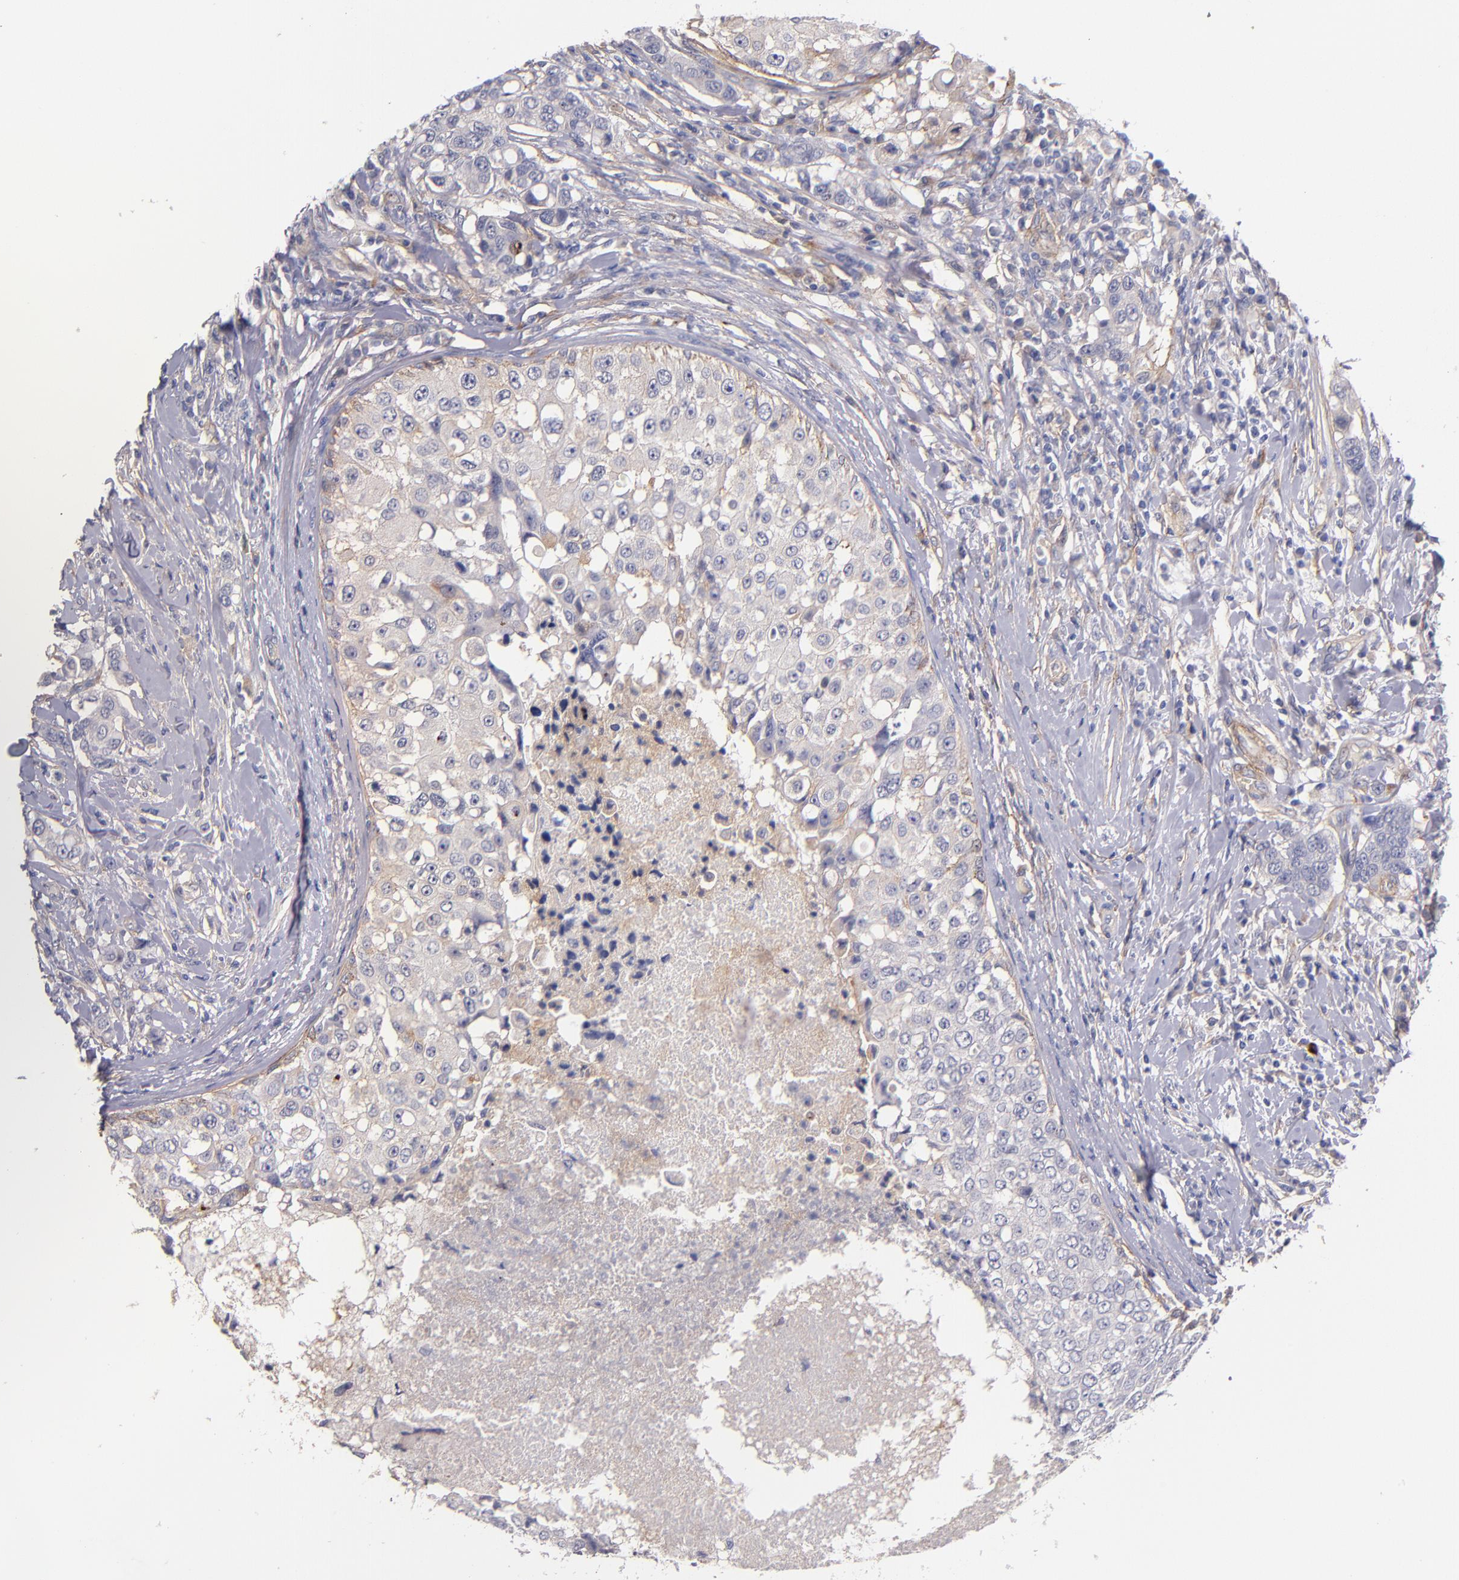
{"staining": {"intensity": "negative", "quantity": "none", "location": "none"}, "tissue": "breast cancer", "cell_type": "Tumor cells", "image_type": "cancer", "snomed": [{"axis": "morphology", "description": "Duct carcinoma"}, {"axis": "topography", "description": "Breast"}], "caption": "Immunohistochemical staining of invasive ductal carcinoma (breast) exhibits no significant staining in tumor cells.", "gene": "PLSCR4", "patient": {"sex": "female", "age": 27}}